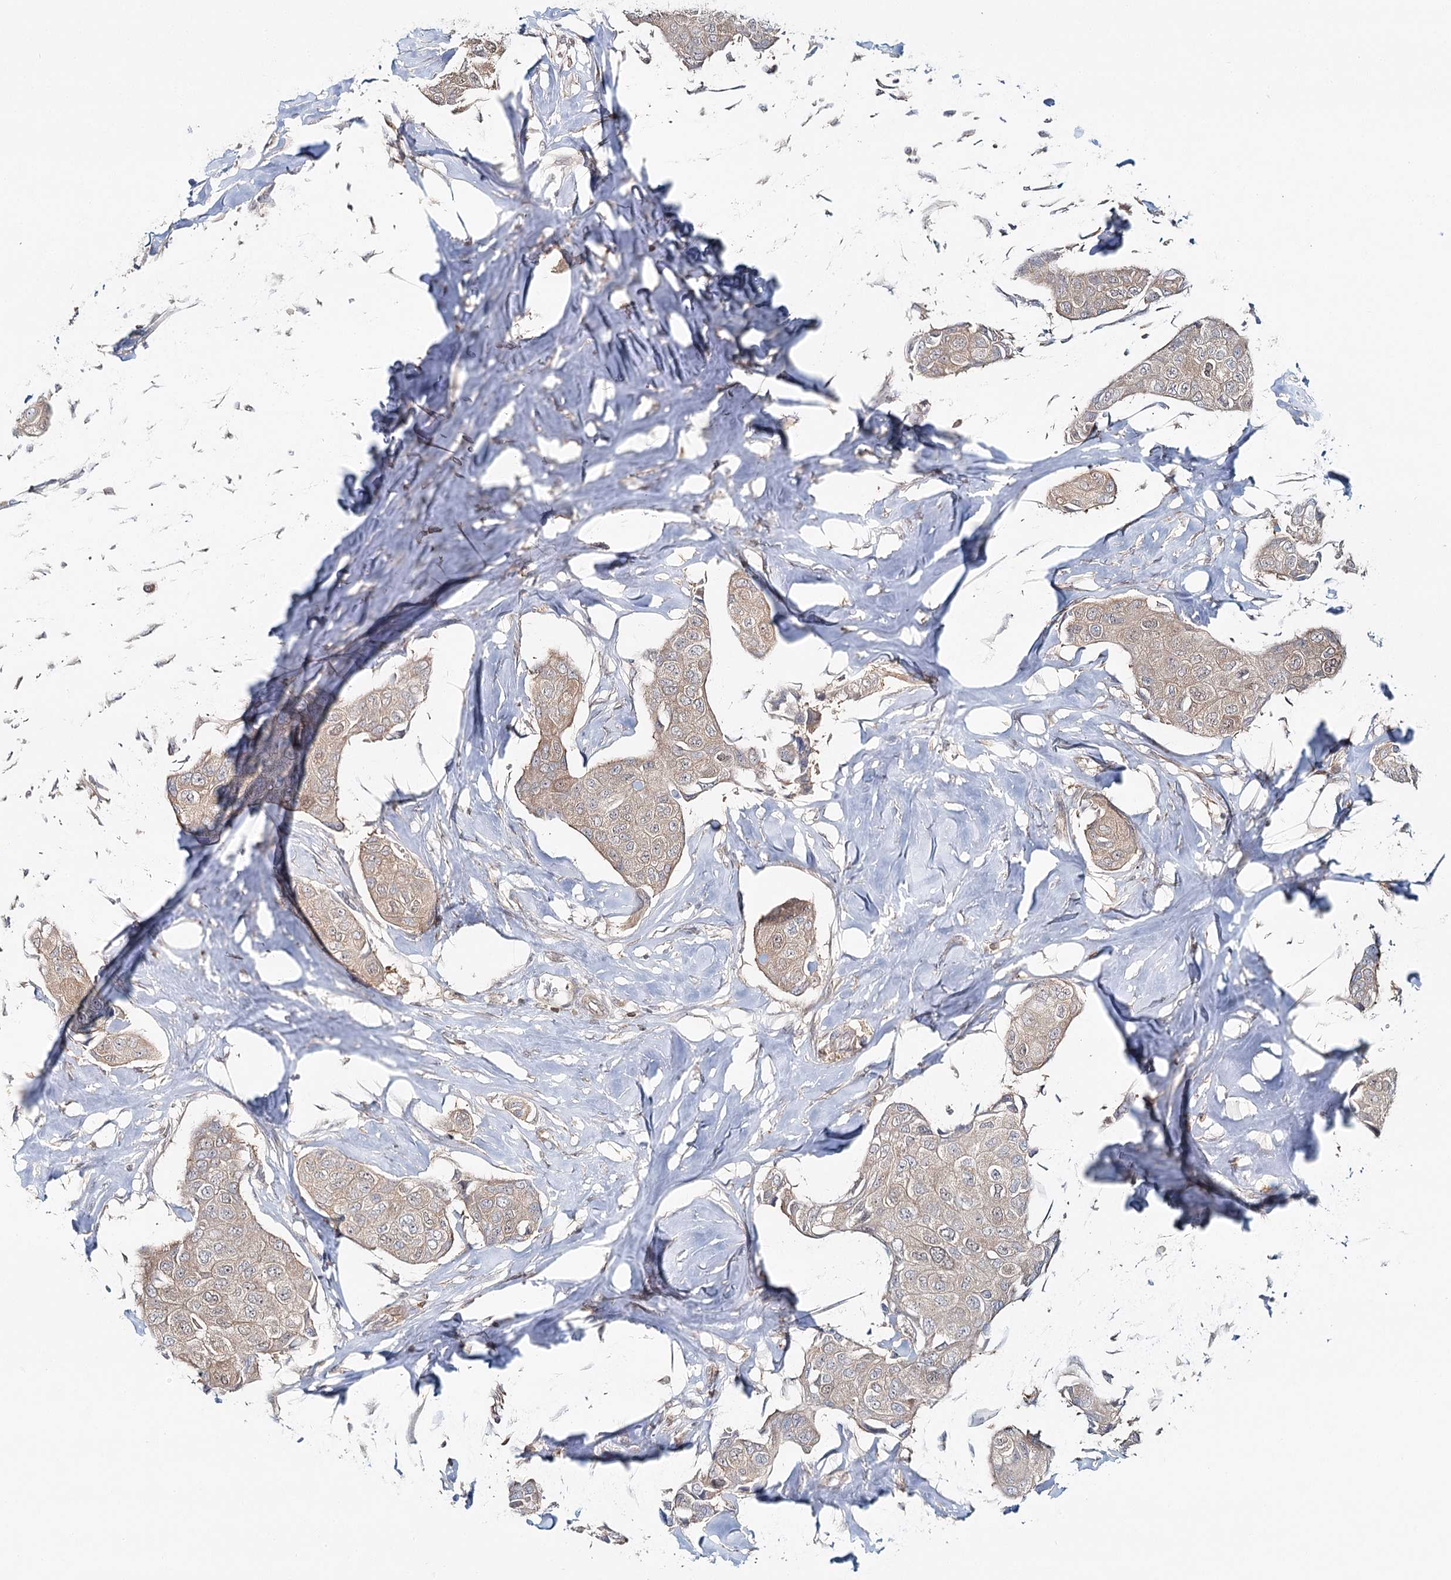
{"staining": {"intensity": "weak", "quantity": "<25%", "location": "cytoplasmic/membranous"}, "tissue": "breast cancer", "cell_type": "Tumor cells", "image_type": "cancer", "snomed": [{"axis": "morphology", "description": "Duct carcinoma"}, {"axis": "topography", "description": "Breast"}], "caption": "There is no significant positivity in tumor cells of breast cancer (intraductal carcinoma).", "gene": "FAM120B", "patient": {"sex": "female", "age": 80}}